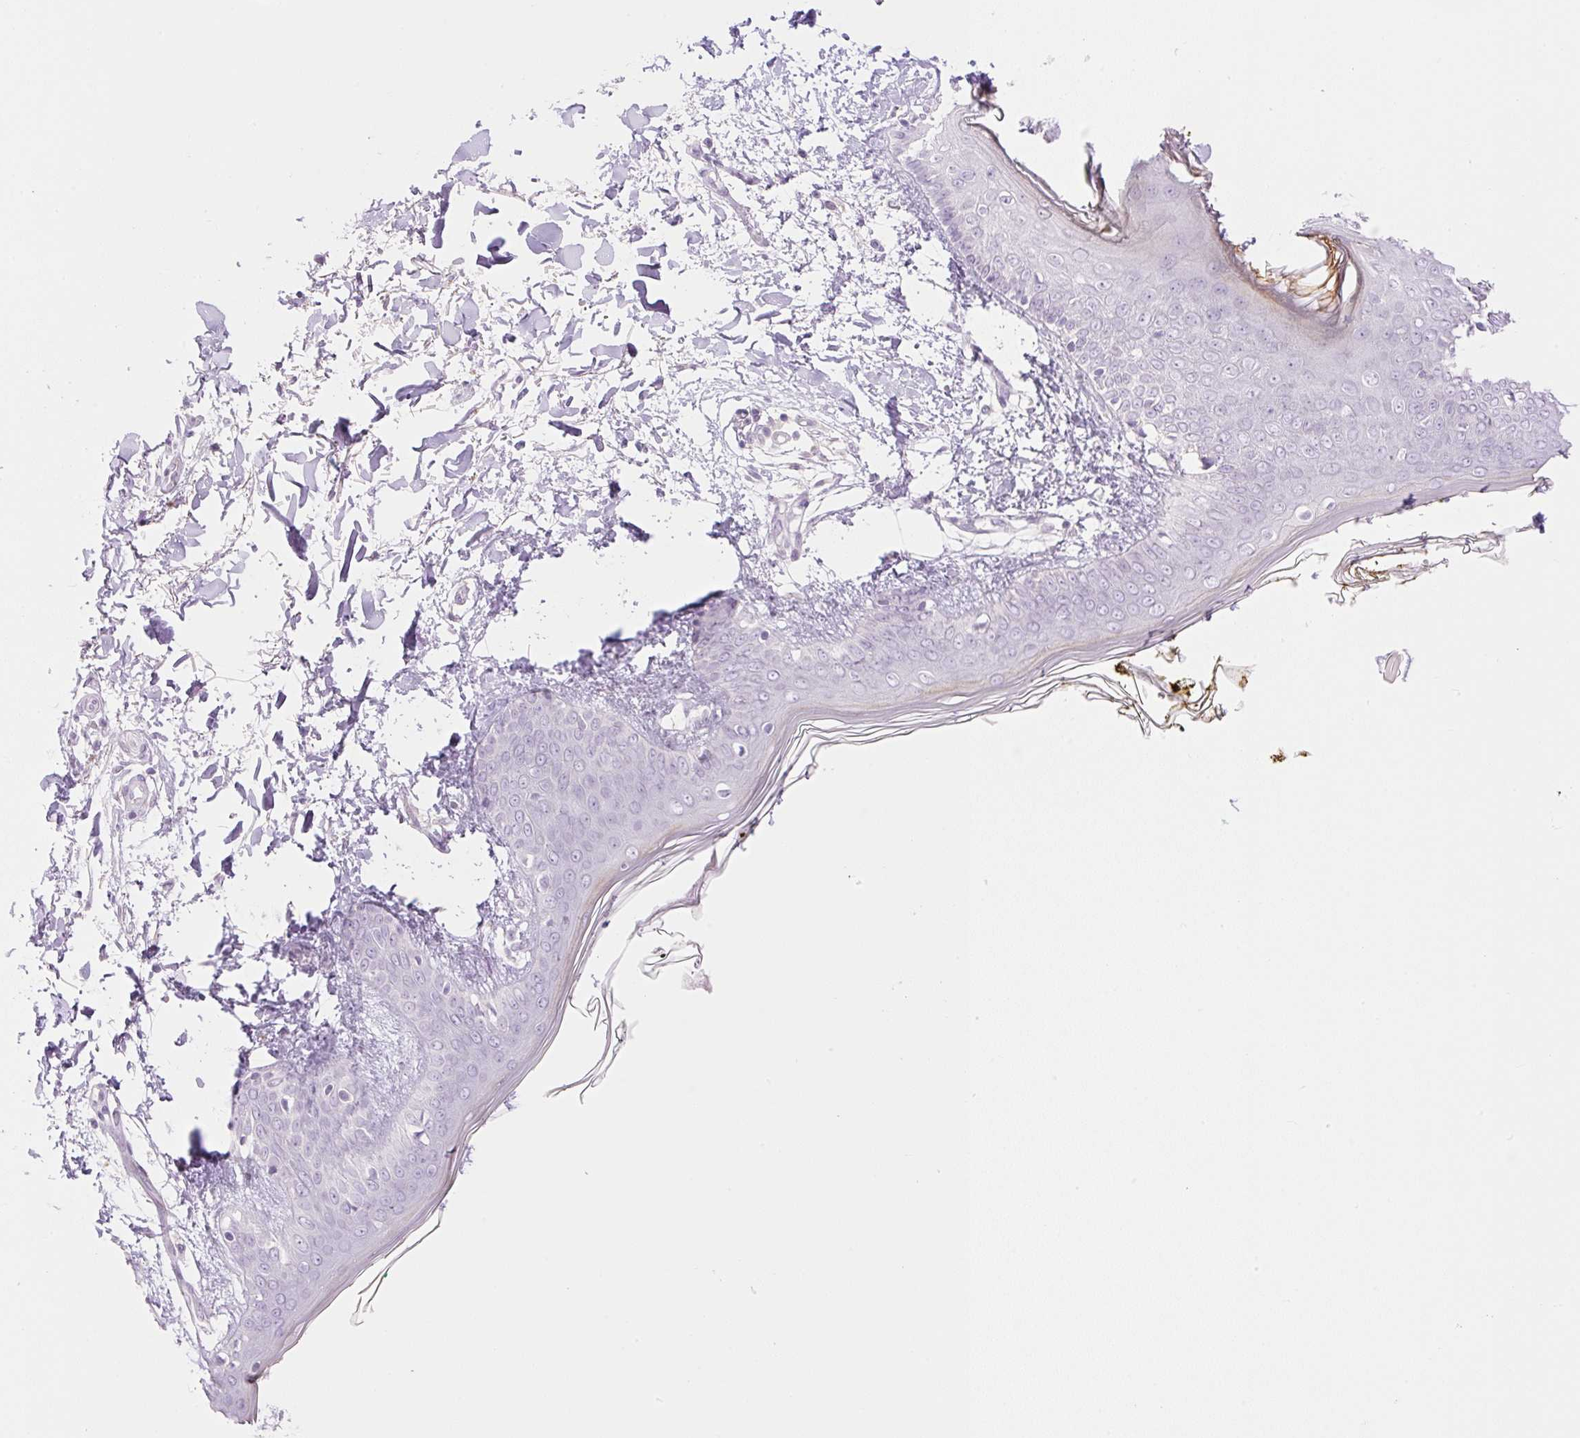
{"staining": {"intensity": "negative", "quantity": "none", "location": "none"}, "tissue": "skin", "cell_type": "Fibroblasts", "image_type": "normal", "snomed": [{"axis": "morphology", "description": "Normal tissue, NOS"}, {"axis": "topography", "description": "Skin"}], "caption": "This is a micrograph of immunohistochemistry staining of benign skin, which shows no positivity in fibroblasts.", "gene": "TBX15", "patient": {"sex": "female", "age": 34}}